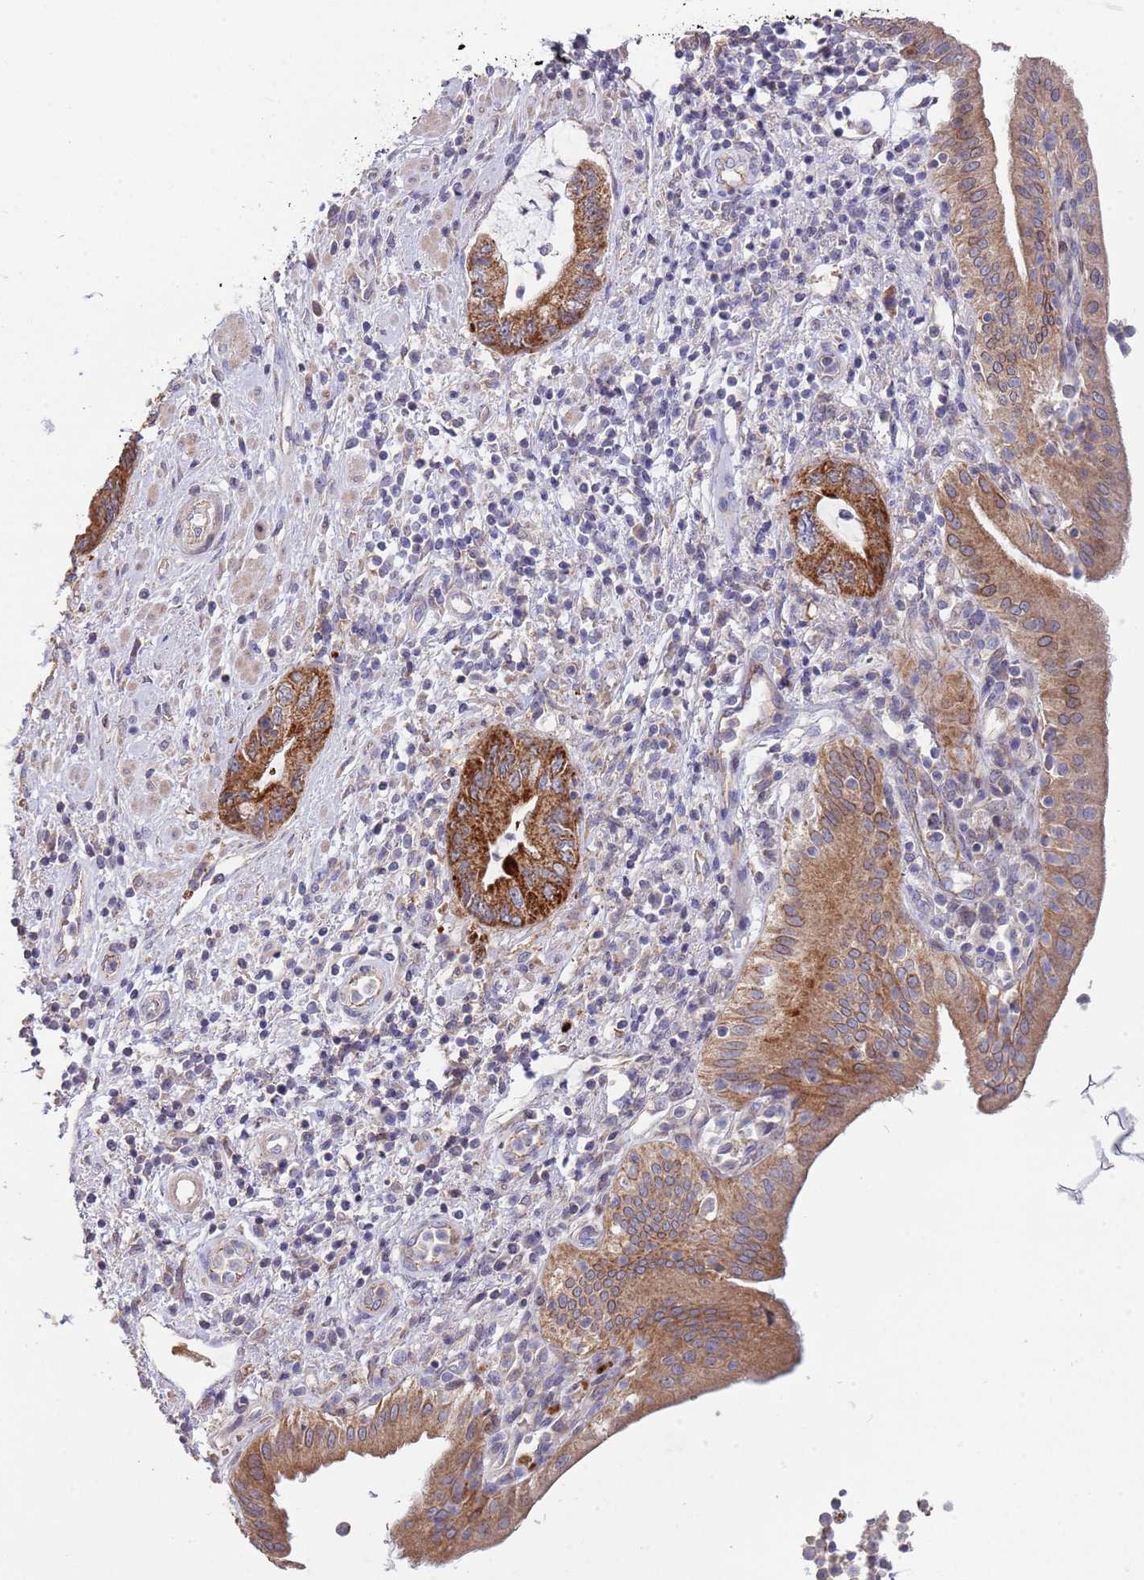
{"staining": {"intensity": "strong", "quantity": ">75%", "location": "cytoplasmic/membranous"}, "tissue": "pancreatic cancer", "cell_type": "Tumor cells", "image_type": "cancer", "snomed": [{"axis": "morphology", "description": "Adenocarcinoma, NOS"}, {"axis": "topography", "description": "Pancreas"}], "caption": "Human pancreatic adenocarcinoma stained for a protein (brown) reveals strong cytoplasmic/membranous positive positivity in about >75% of tumor cells.", "gene": "ABCC10", "patient": {"sex": "female", "age": 73}}